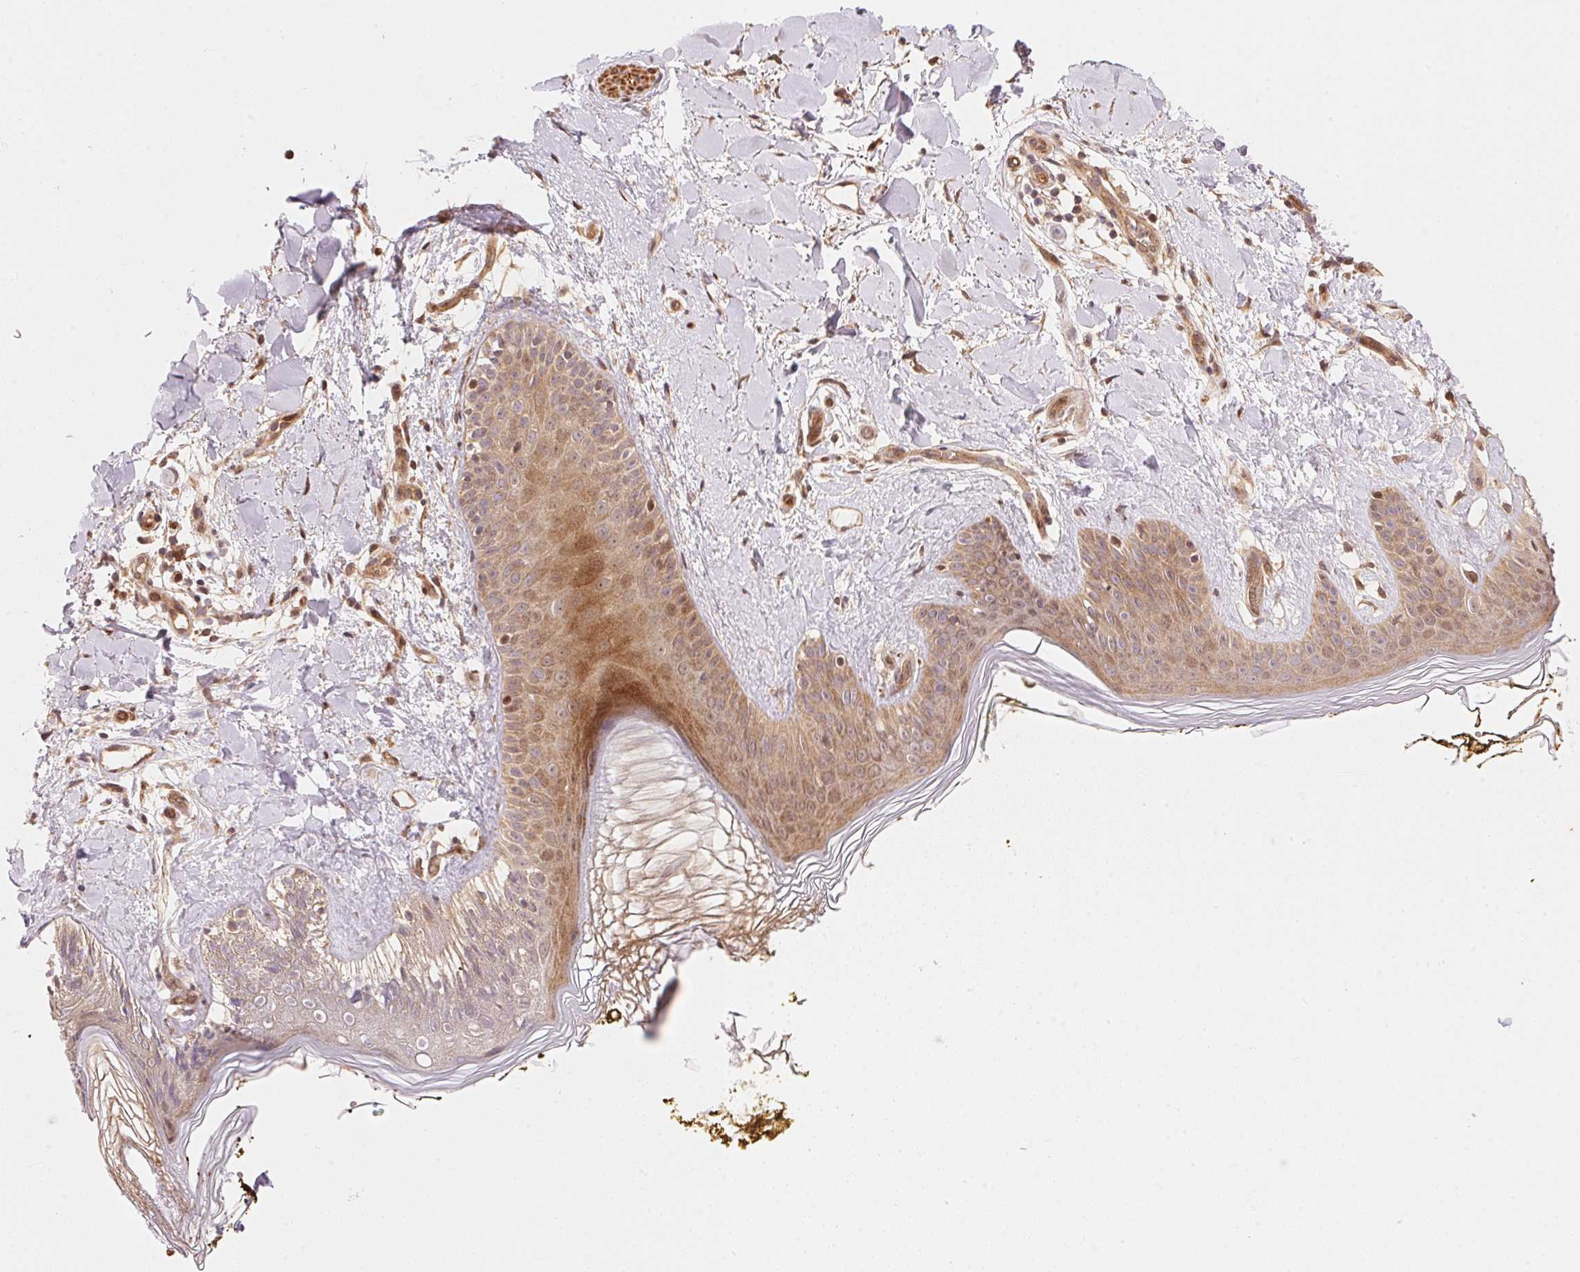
{"staining": {"intensity": "moderate", "quantity": ">75%", "location": "cytoplasmic/membranous"}, "tissue": "skin", "cell_type": "Fibroblasts", "image_type": "normal", "snomed": [{"axis": "morphology", "description": "Normal tissue, NOS"}, {"axis": "topography", "description": "Skin"}], "caption": "Fibroblasts reveal medium levels of moderate cytoplasmic/membranous expression in approximately >75% of cells in unremarkable human skin.", "gene": "TNIP2", "patient": {"sex": "female", "age": 34}}